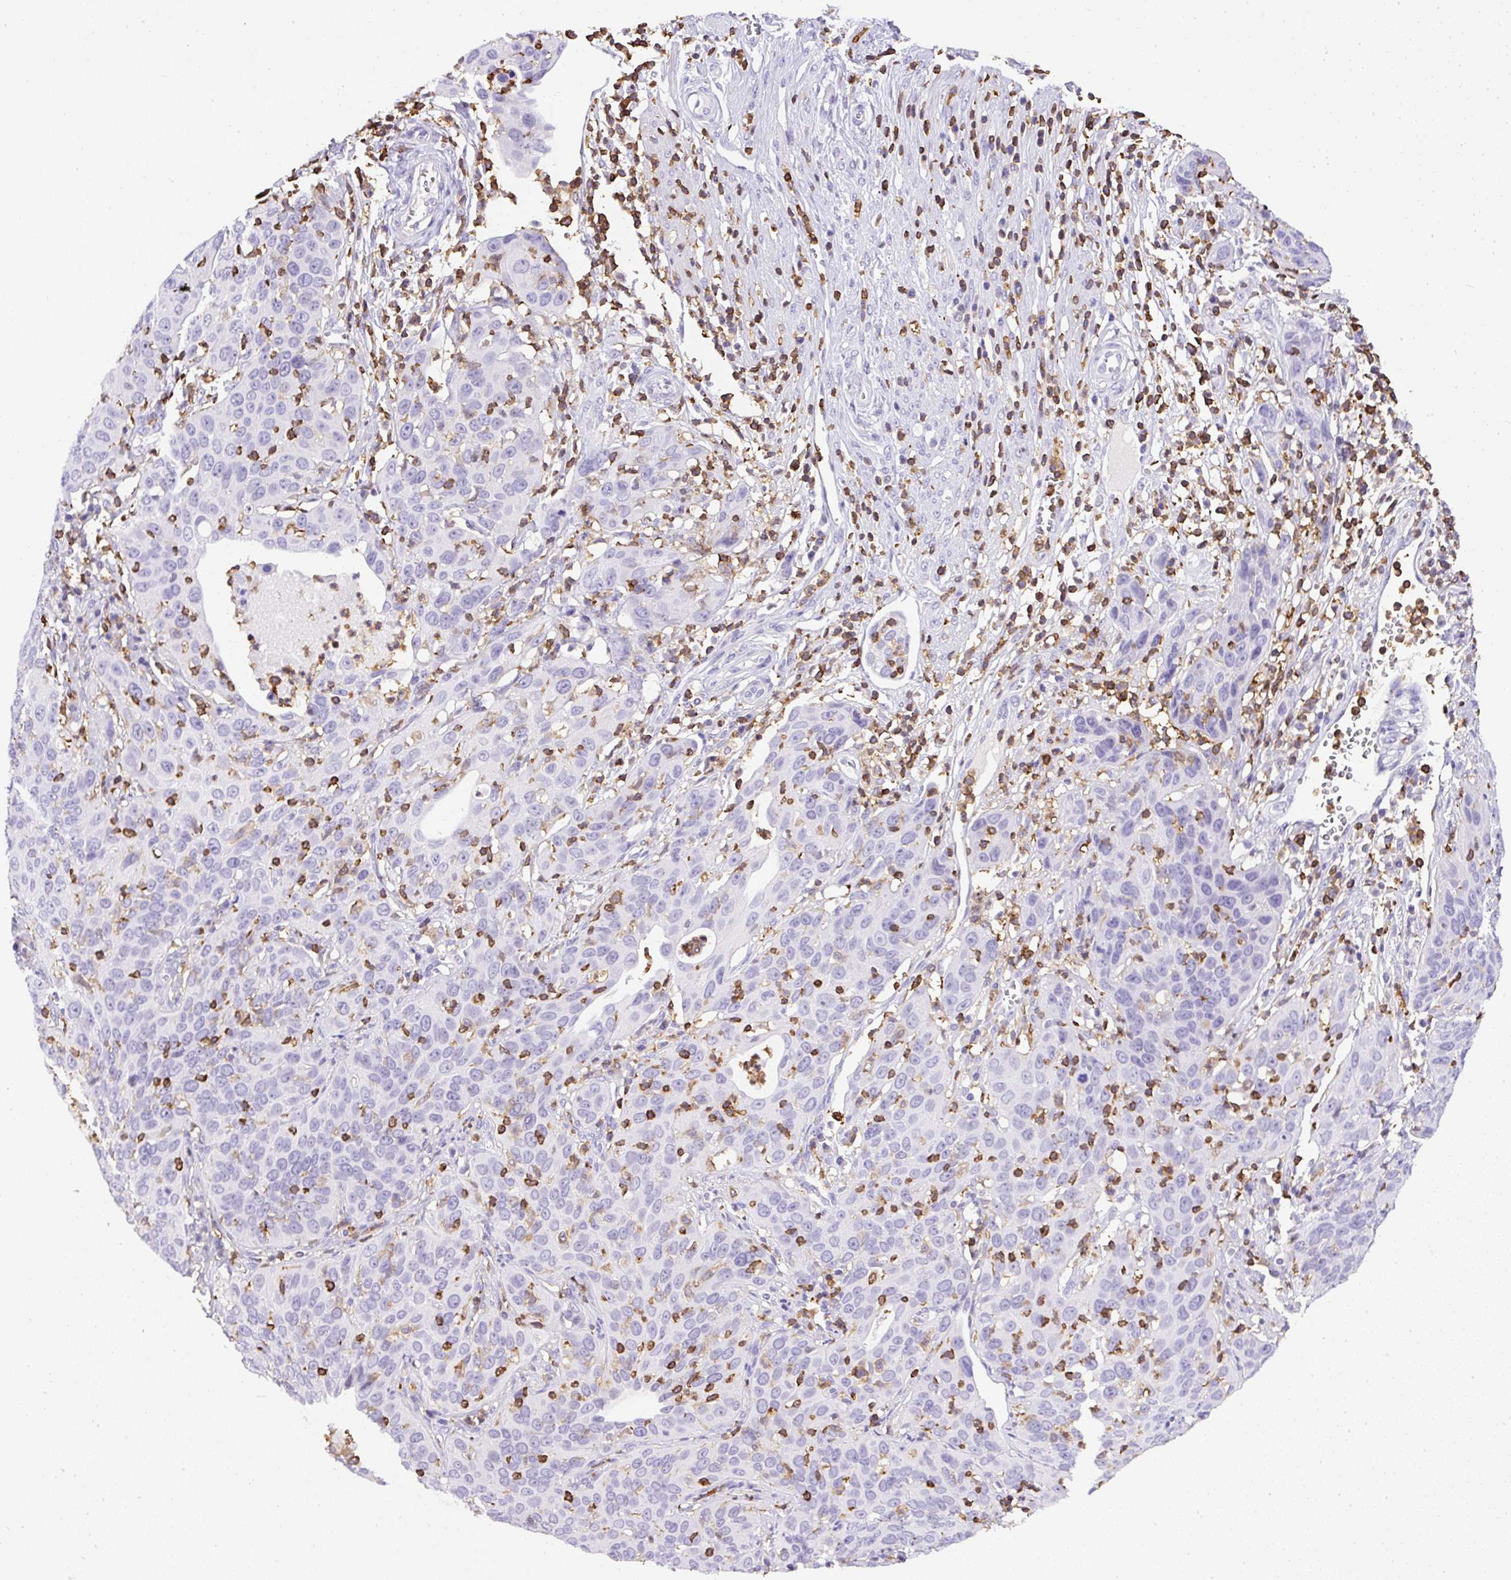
{"staining": {"intensity": "negative", "quantity": "none", "location": "none"}, "tissue": "cervical cancer", "cell_type": "Tumor cells", "image_type": "cancer", "snomed": [{"axis": "morphology", "description": "Squamous cell carcinoma, NOS"}, {"axis": "topography", "description": "Cervix"}], "caption": "Human squamous cell carcinoma (cervical) stained for a protein using IHC demonstrates no expression in tumor cells.", "gene": "FAM228B", "patient": {"sex": "female", "age": 36}}